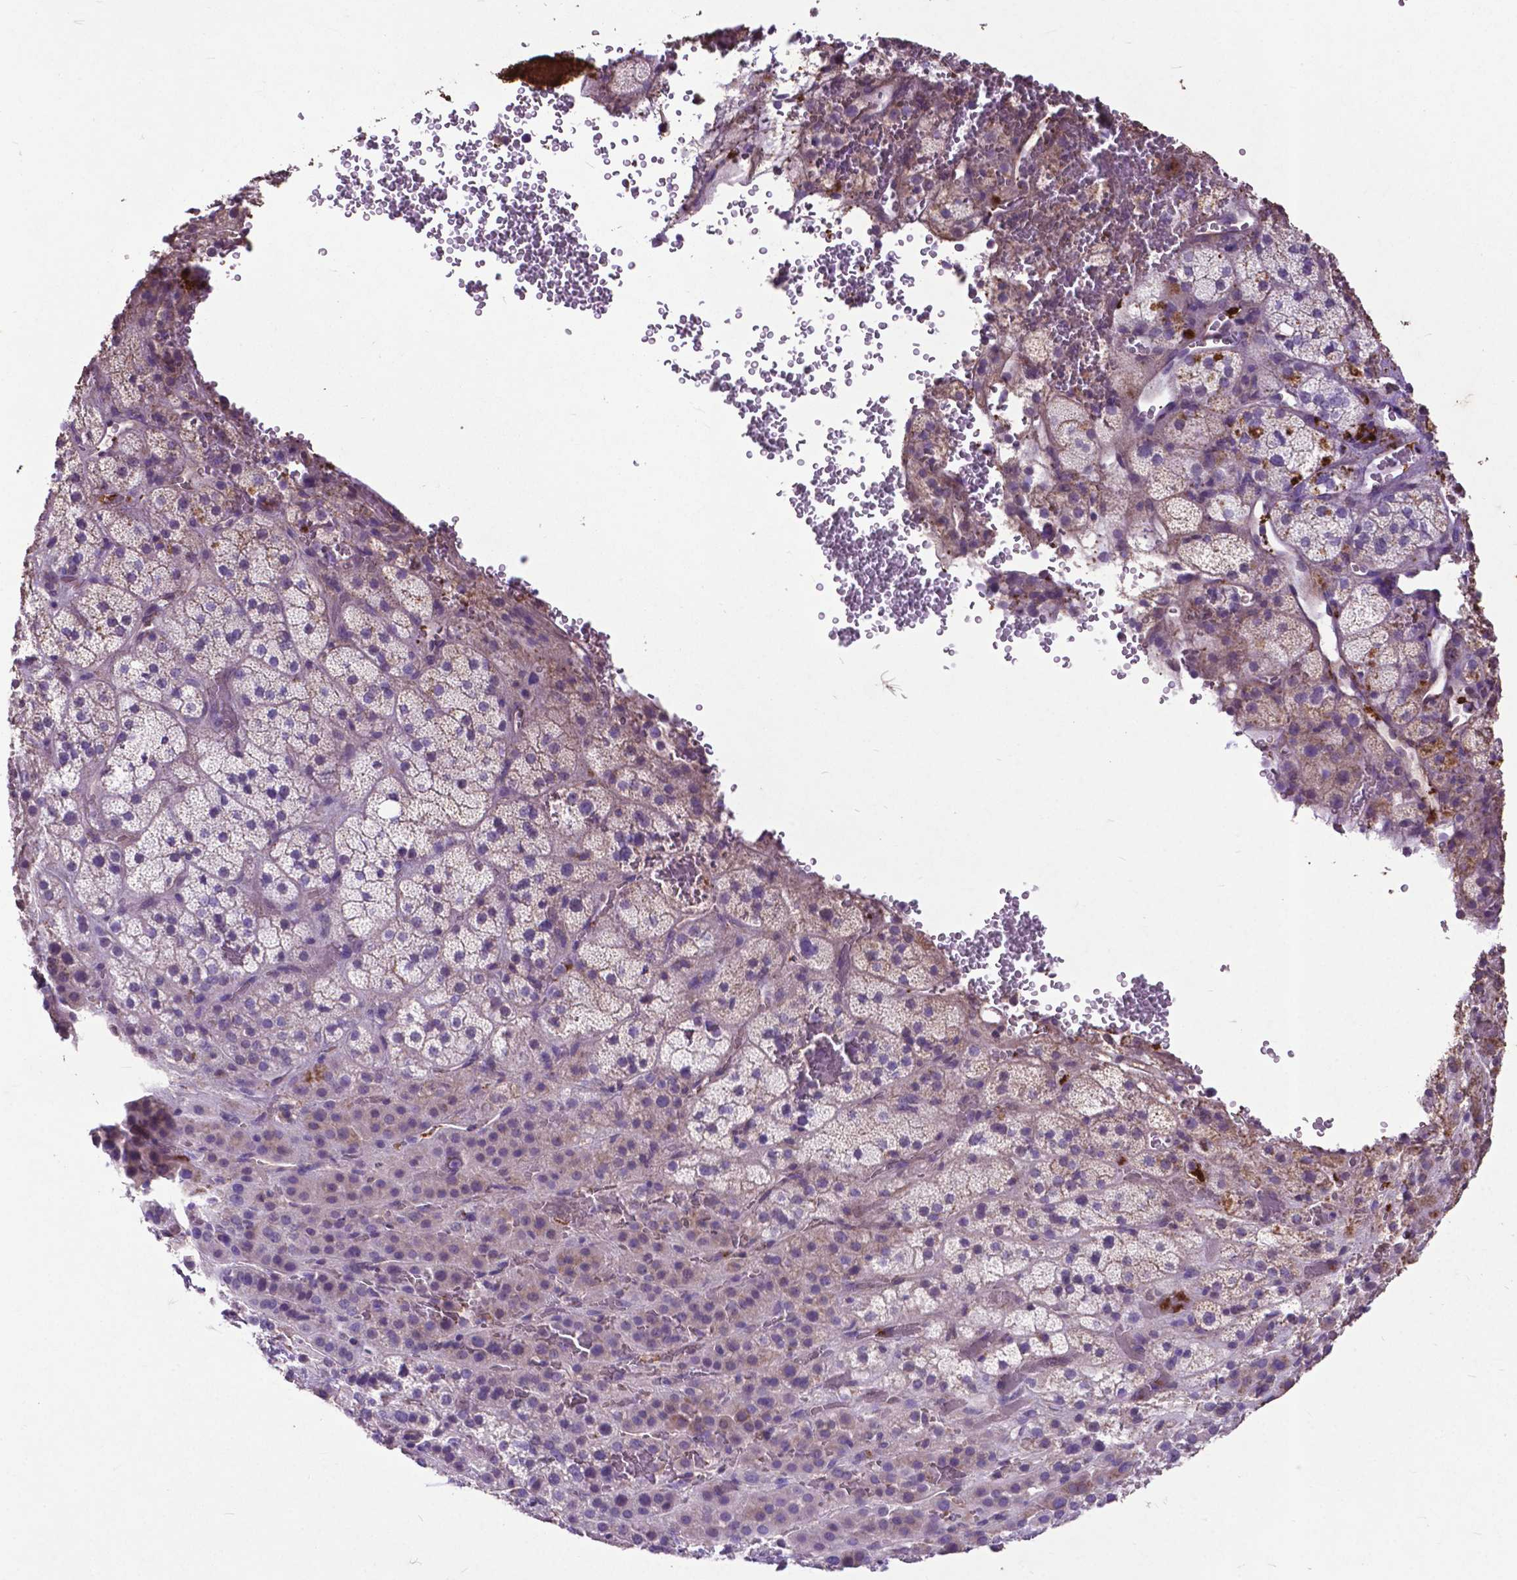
{"staining": {"intensity": "weak", "quantity": "<25%", "location": "cytoplasmic/membranous"}, "tissue": "adrenal gland", "cell_type": "Glandular cells", "image_type": "normal", "snomed": [{"axis": "morphology", "description": "Normal tissue, NOS"}, {"axis": "topography", "description": "Adrenal gland"}], "caption": "DAB immunohistochemical staining of benign human adrenal gland exhibits no significant expression in glandular cells. Nuclei are stained in blue.", "gene": "PDLIM1", "patient": {"sex": "male", "age": 57}}